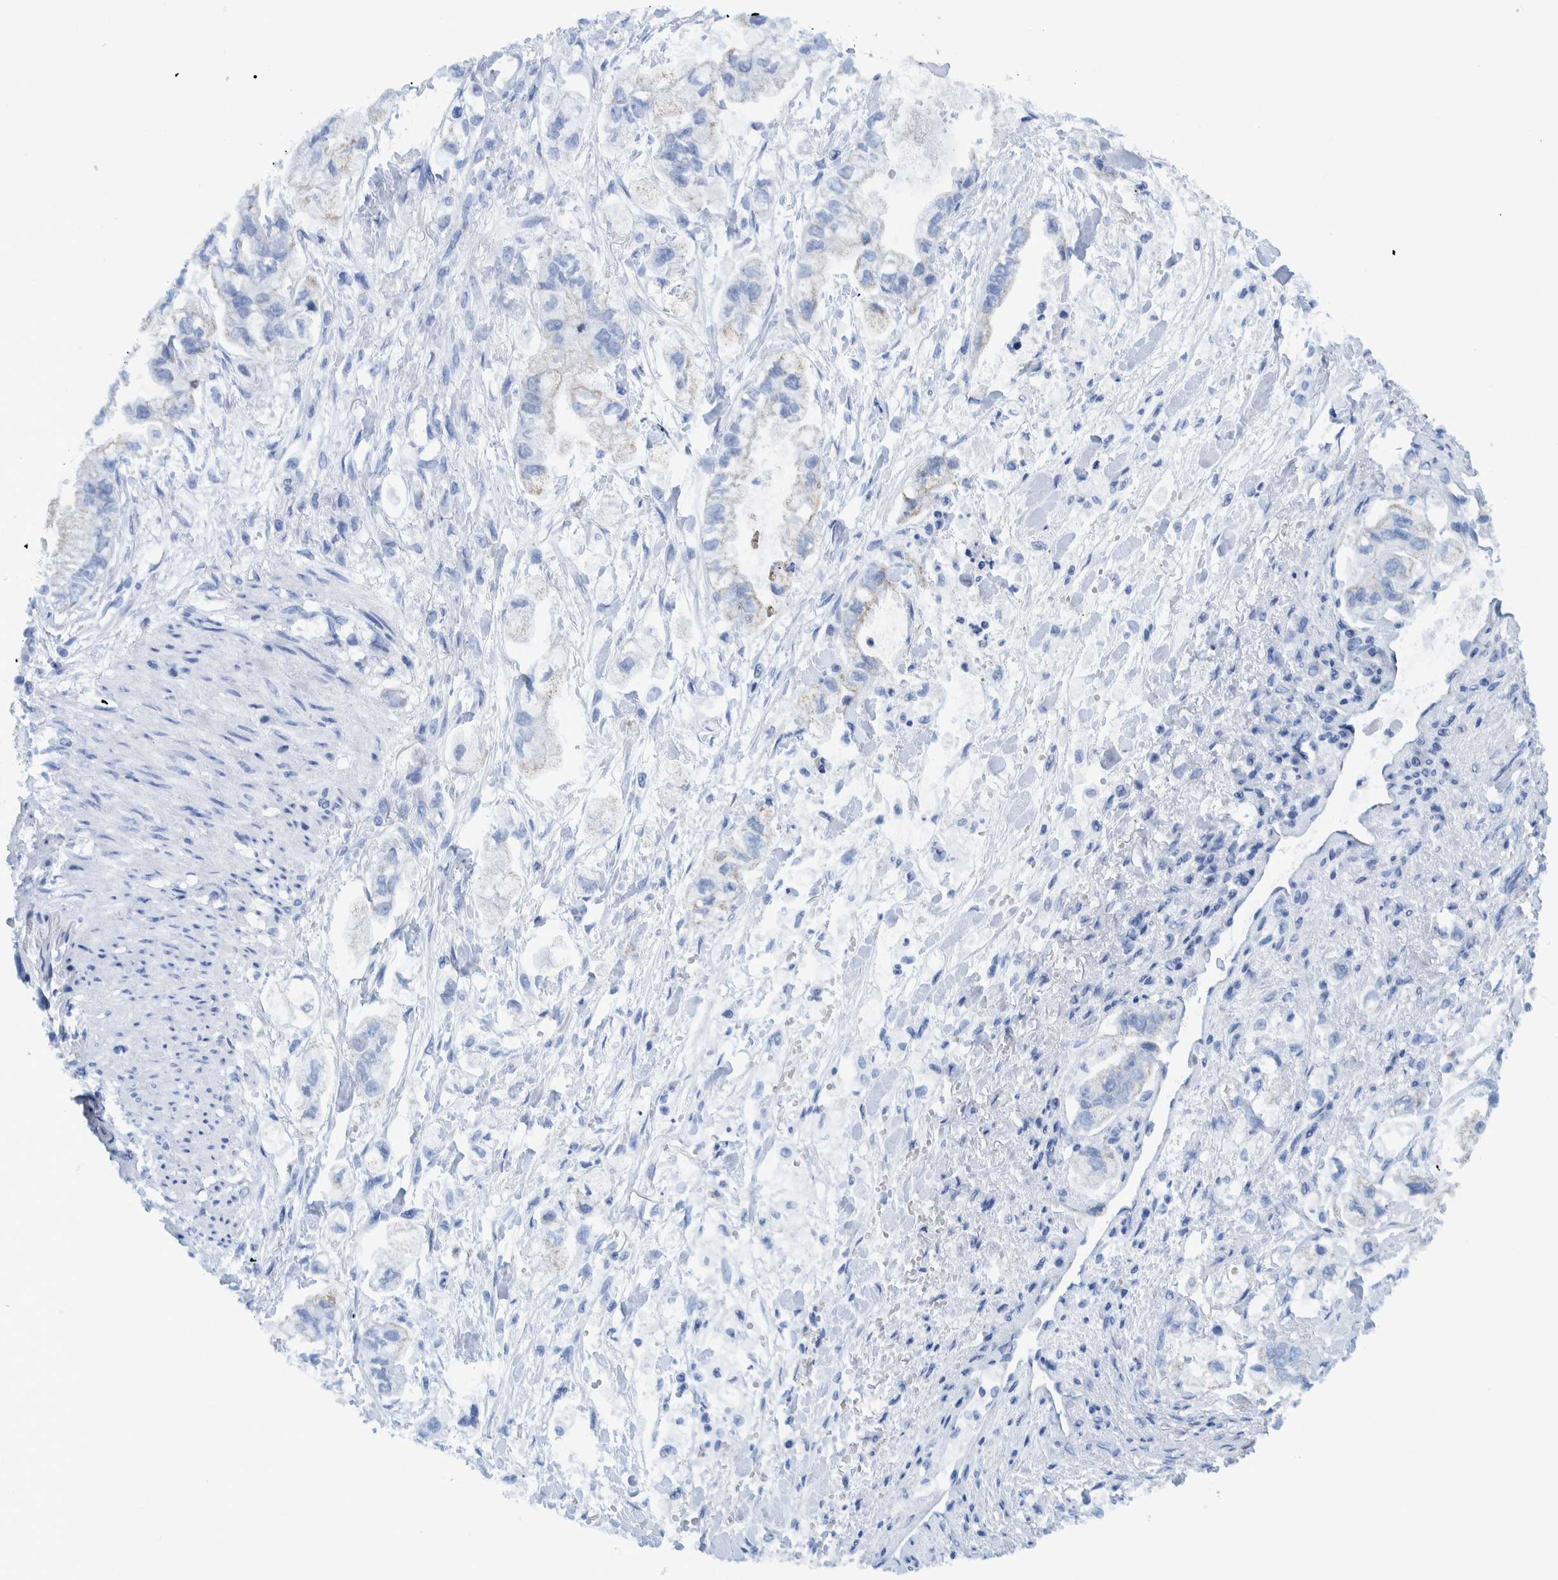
{"staining": {"intensity": "negative", "quantity": "none", "location": "none"}, "tissue": "stomach cancer", "cell_type": "Tumor cells", "image_type": "cancer", "snomed": [{"axis": "morphology", "description": "Normal tissue, NOS"}, {"axis": "morphology", "description": "Adenocarcinoma, NOS"}, {"axis": "topography", "description": "Stomach"}], "caption": "This is an IHC histopathology image of adenocarcinoma (stomach). There is no staining in tumor cells.", "gene": "BZW2", "patient": {"sex": "male", "age": 62}}